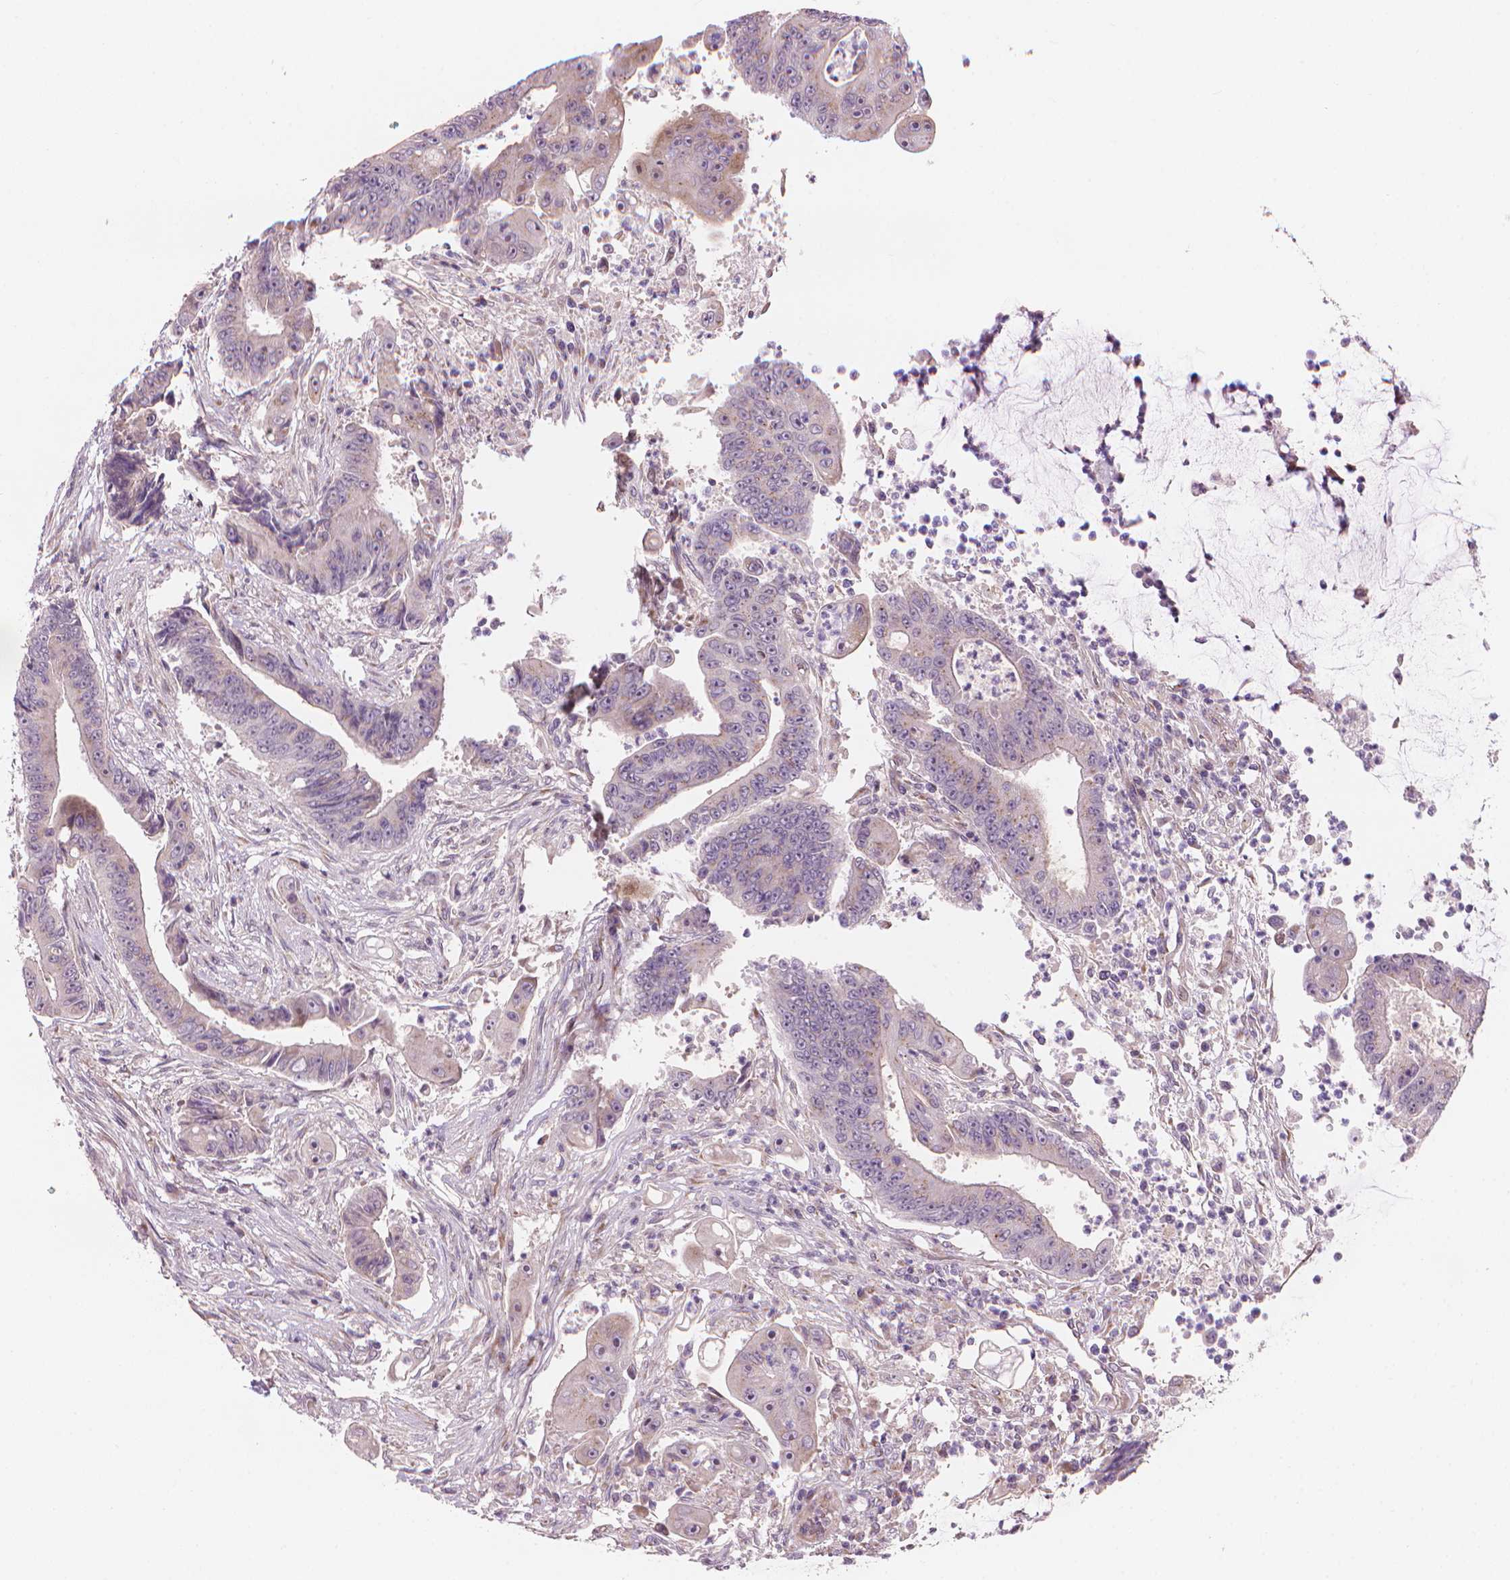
{"staining": {"intensity": "negative", "quantity": "none", "location": "none"}, "tissue": "colorectal cancer", "cell_type": "Tumor cells", "image_type": "cancer", "snomed": [{"axis": "morphology", "description": "Adenocarcinoma, NOS"}, {"axis": "topography", "description": "Rectum"}], "caption": "High power microscopy histopathology image of an immunohistochemistry photomicrograph of colorectal adenocarcinoma, revealing no significant staining in tumor cells.", "gene": "IFFO1", "patient": {"sex": "male", "age": 54}}